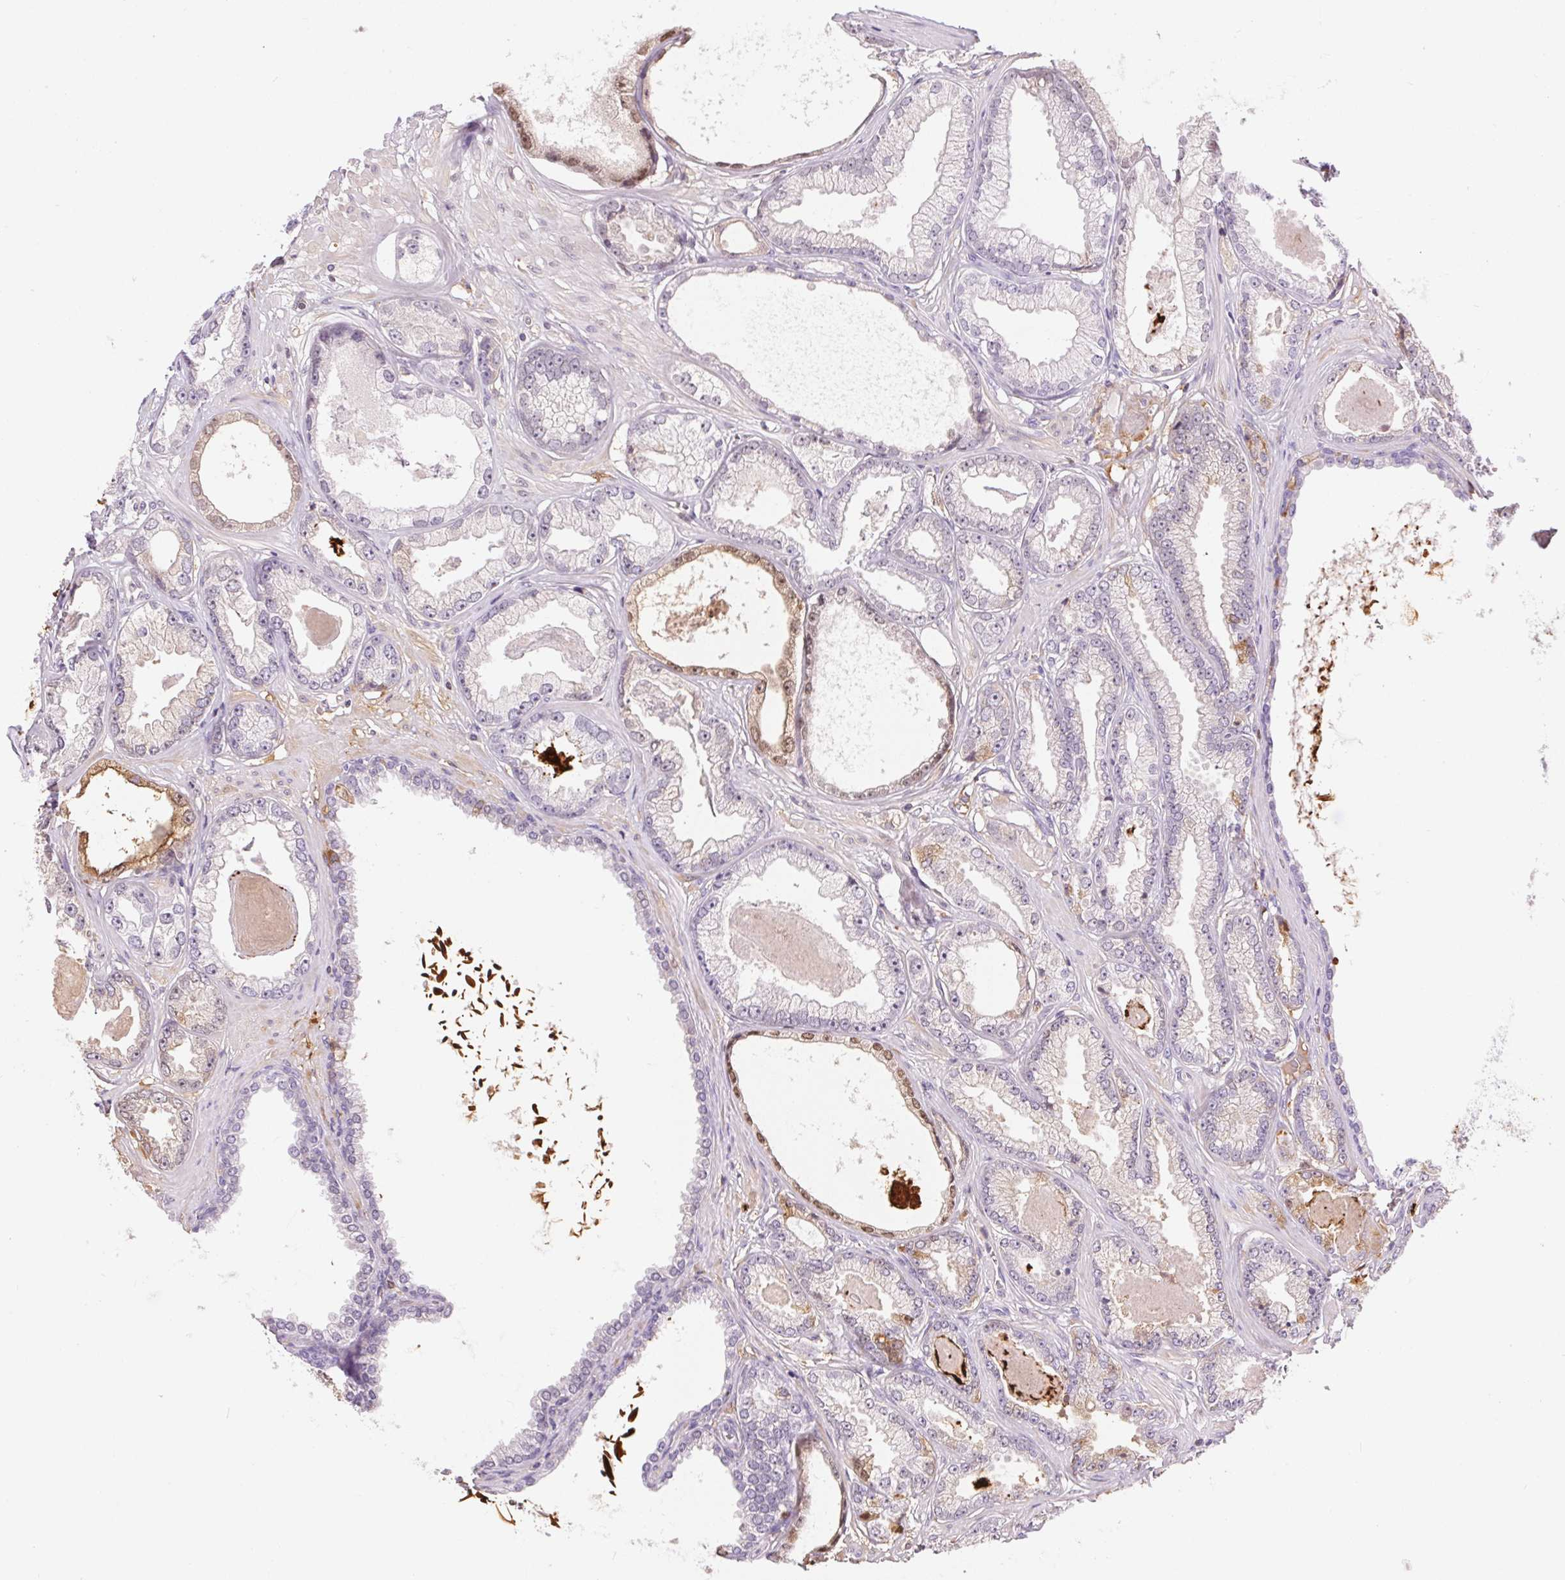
{"staining": {"intensity": "negative", "quantity": "none", "location": "none"}, "tissue": "prostate cancer", "cell_type": "Tumor cells", "image_type": "cancer", "snomed": [{"axis": "morphology", "description": "Adenocarcinoma, Low grade"}, {"axis": "topography", "description": "Prostate"}], "caption": "DAB immunohistochemical staining of prostate cancer displays no significant staining in tumor cells.", "gene": "ORM1", "patient": {"sex": "male", "age": 64}}